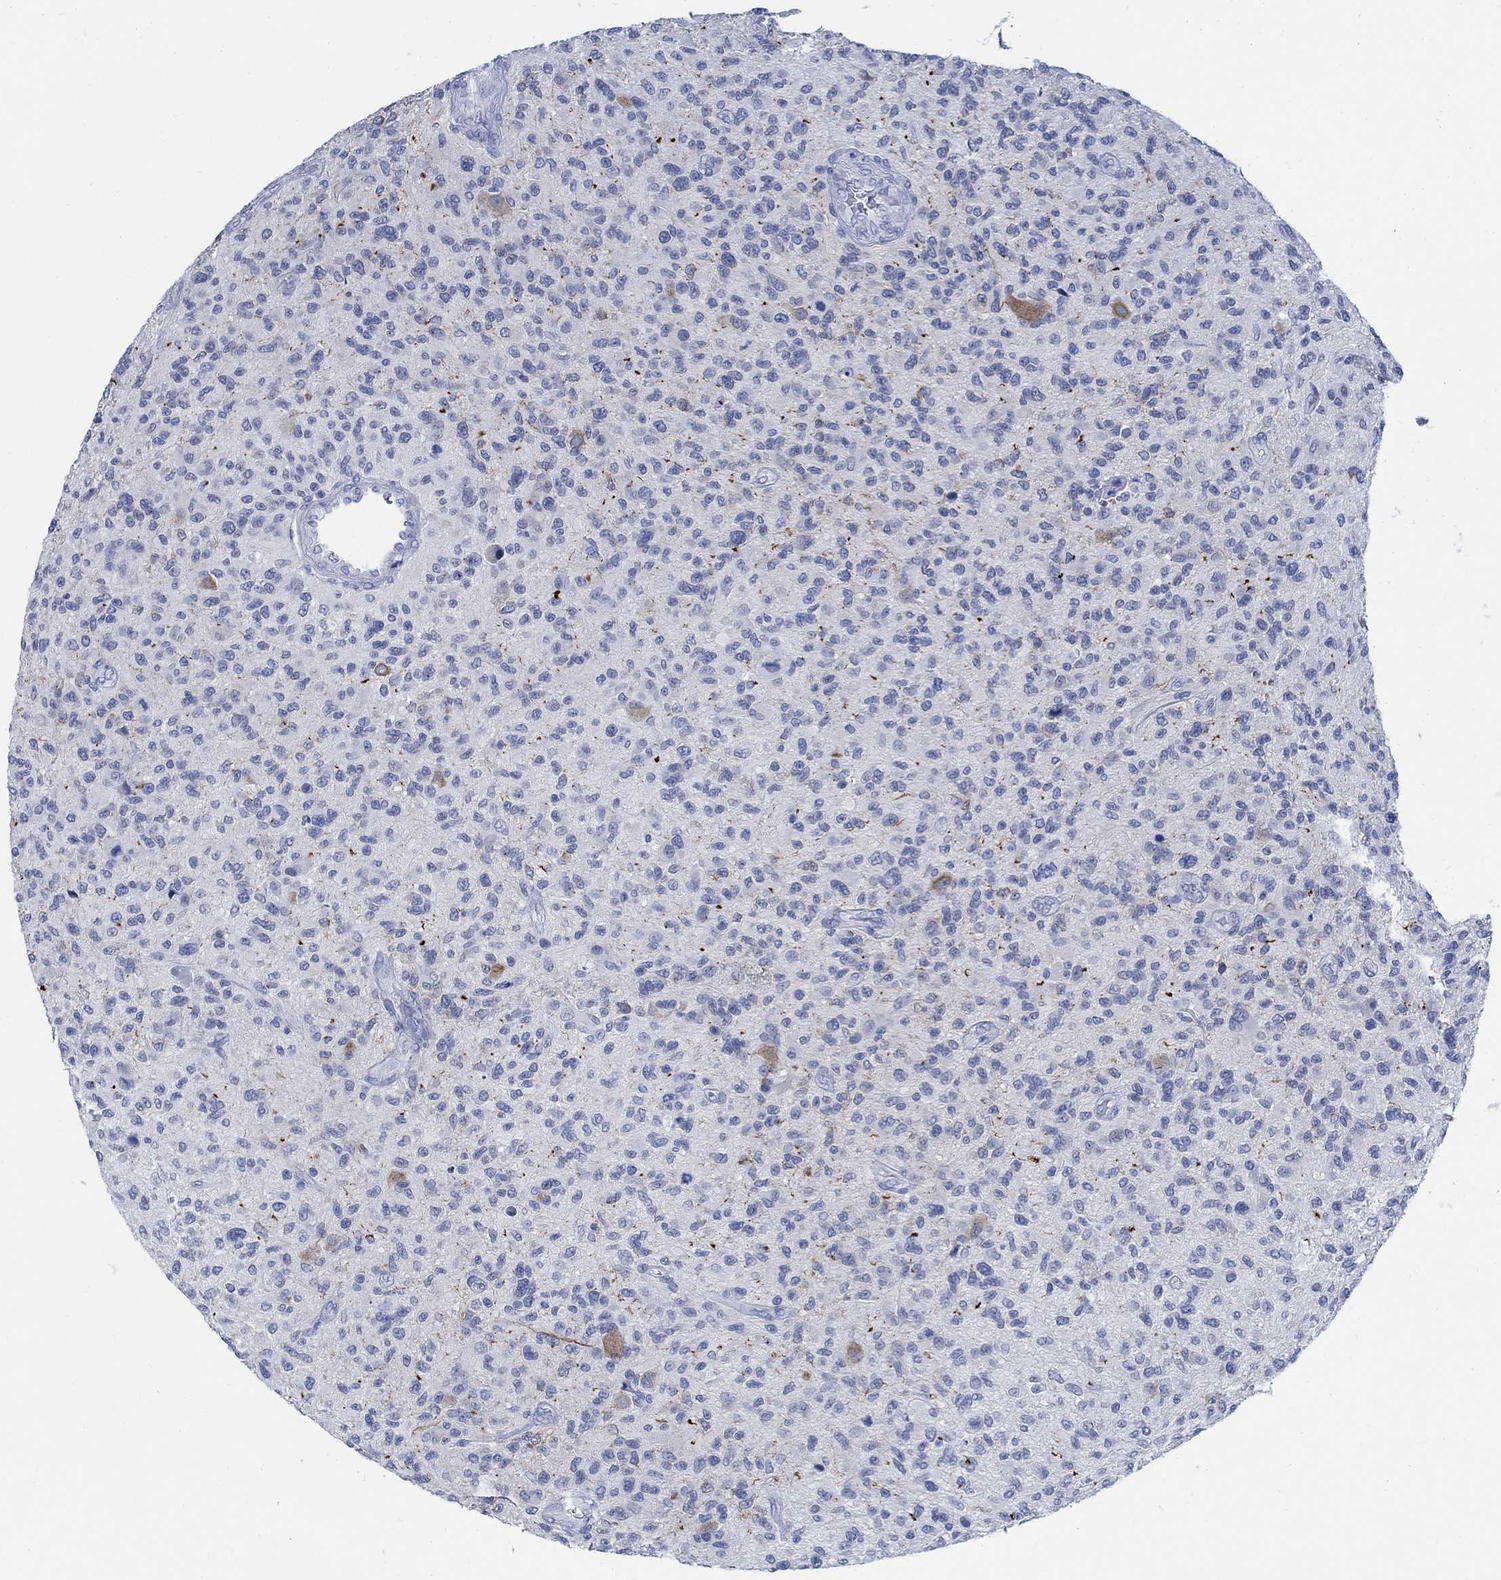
{"staining": {"intensity": "negative", "quantity": "none", "location": "none"}, "tissue": "glioma", "cell_type": "Tumor cells", "image_type": "cancer", "snomed": [{"axis": "morphology", "description": "Glioma, malignant, High grade"}, {"axis": "topography", "description": "Brain"}], "caption": "Immunohistochemistry (IHC) of malignant glioma (high-grade) reveals no staining in tumor cells.", "gene": "CAMK2N1", "patient": {"sex": "male", "age": 47}}